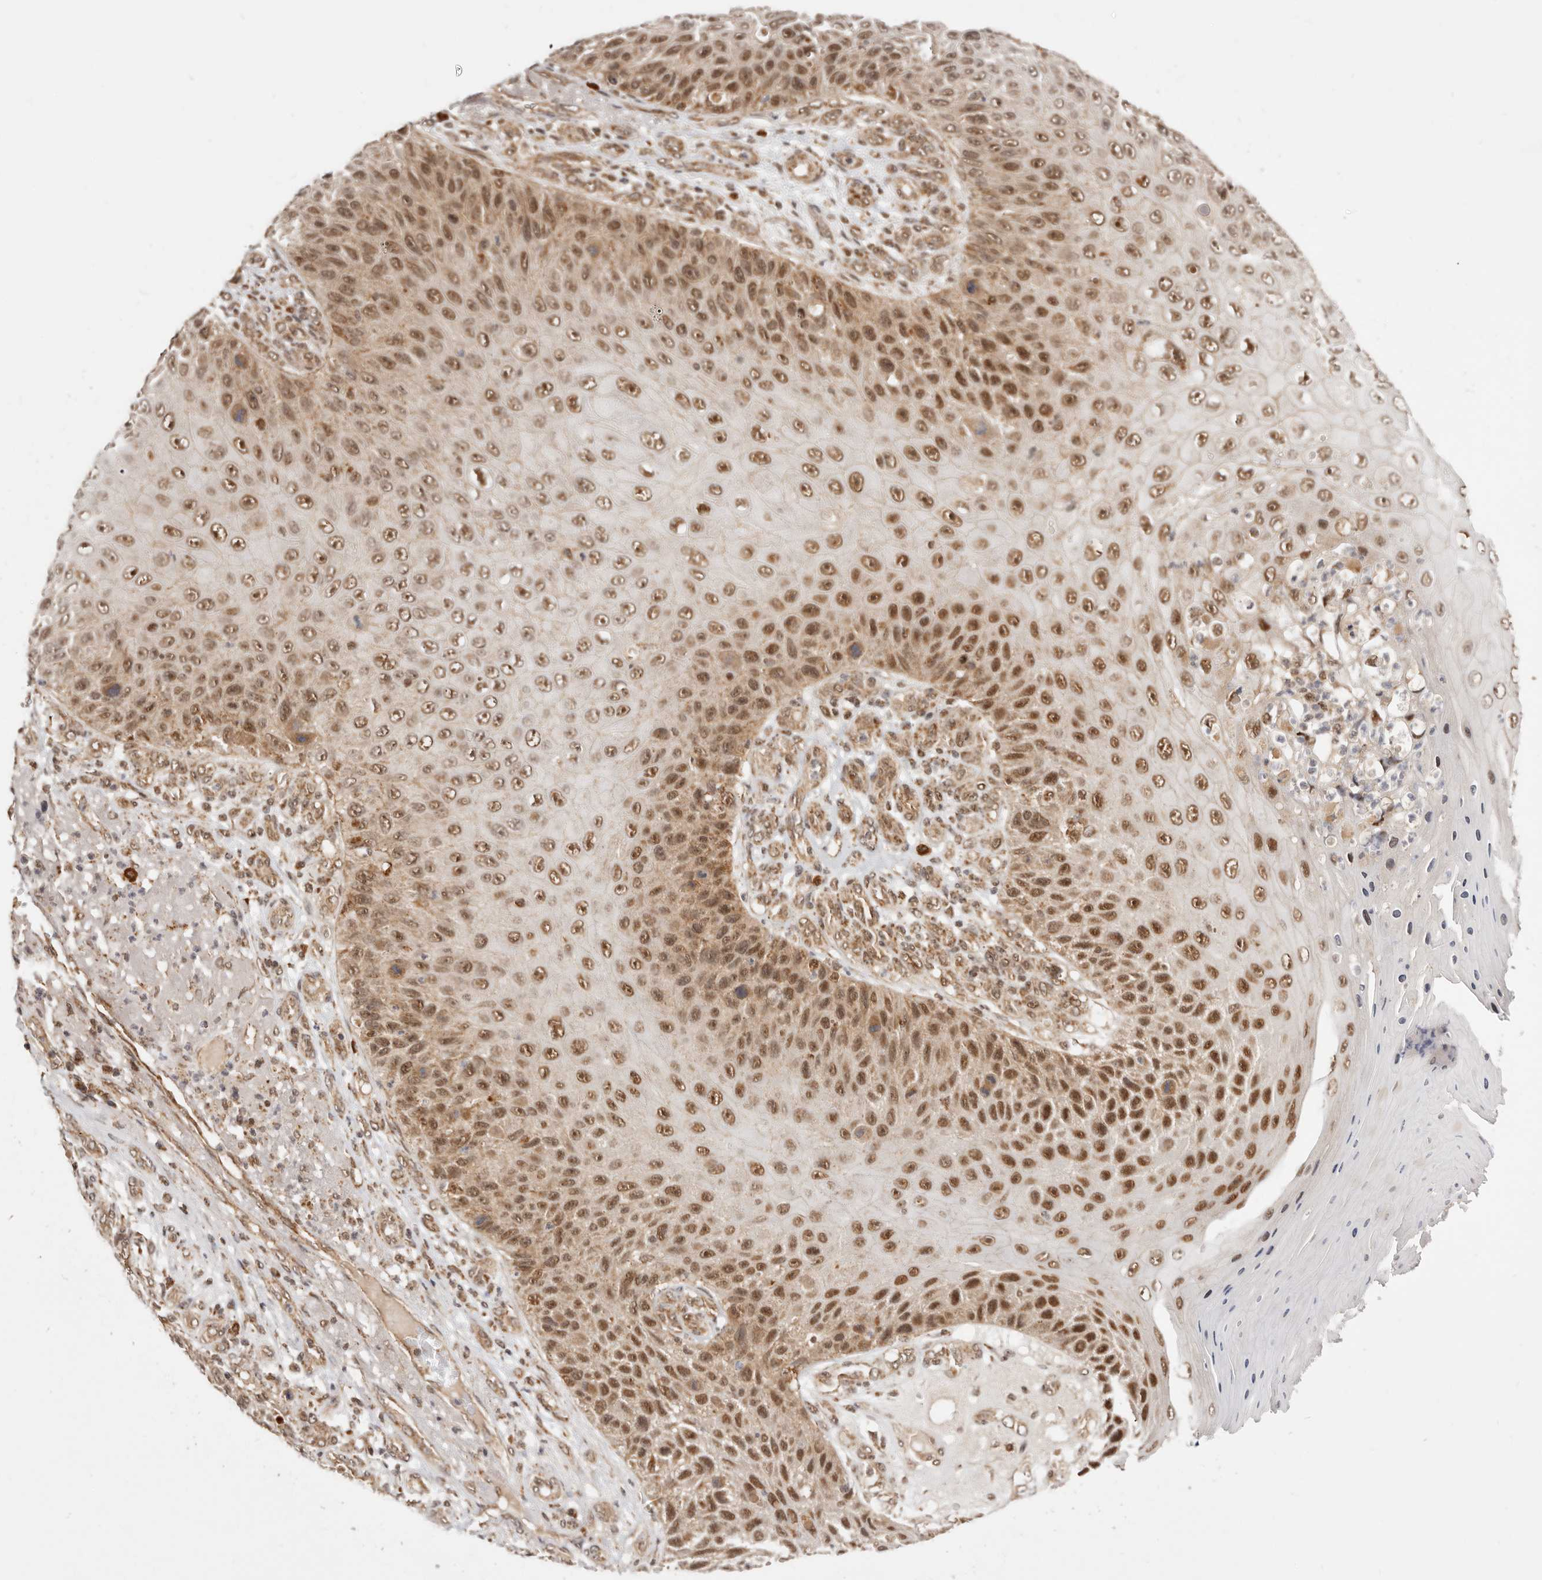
{"staining": {"intensity": "strong", "quantity": ">75%", "location": "nuclear"}, "tissue": "skin cancer", "cell_type": "Tumor cells", "image_type": "cancer", "snomed": [{"axis": "morphology", "description": "Squamous cell carcinoma, NOS"}, {"axis": "topography", "description": "Skin"}], "caption": "Brown immunohistochemical staining in skin squamous cell carcinoma shows strong nuclear staining in about >75% of tumor cells.", "gene": "SEC14L1", "patient": {"sex": "female", "age": 88}}